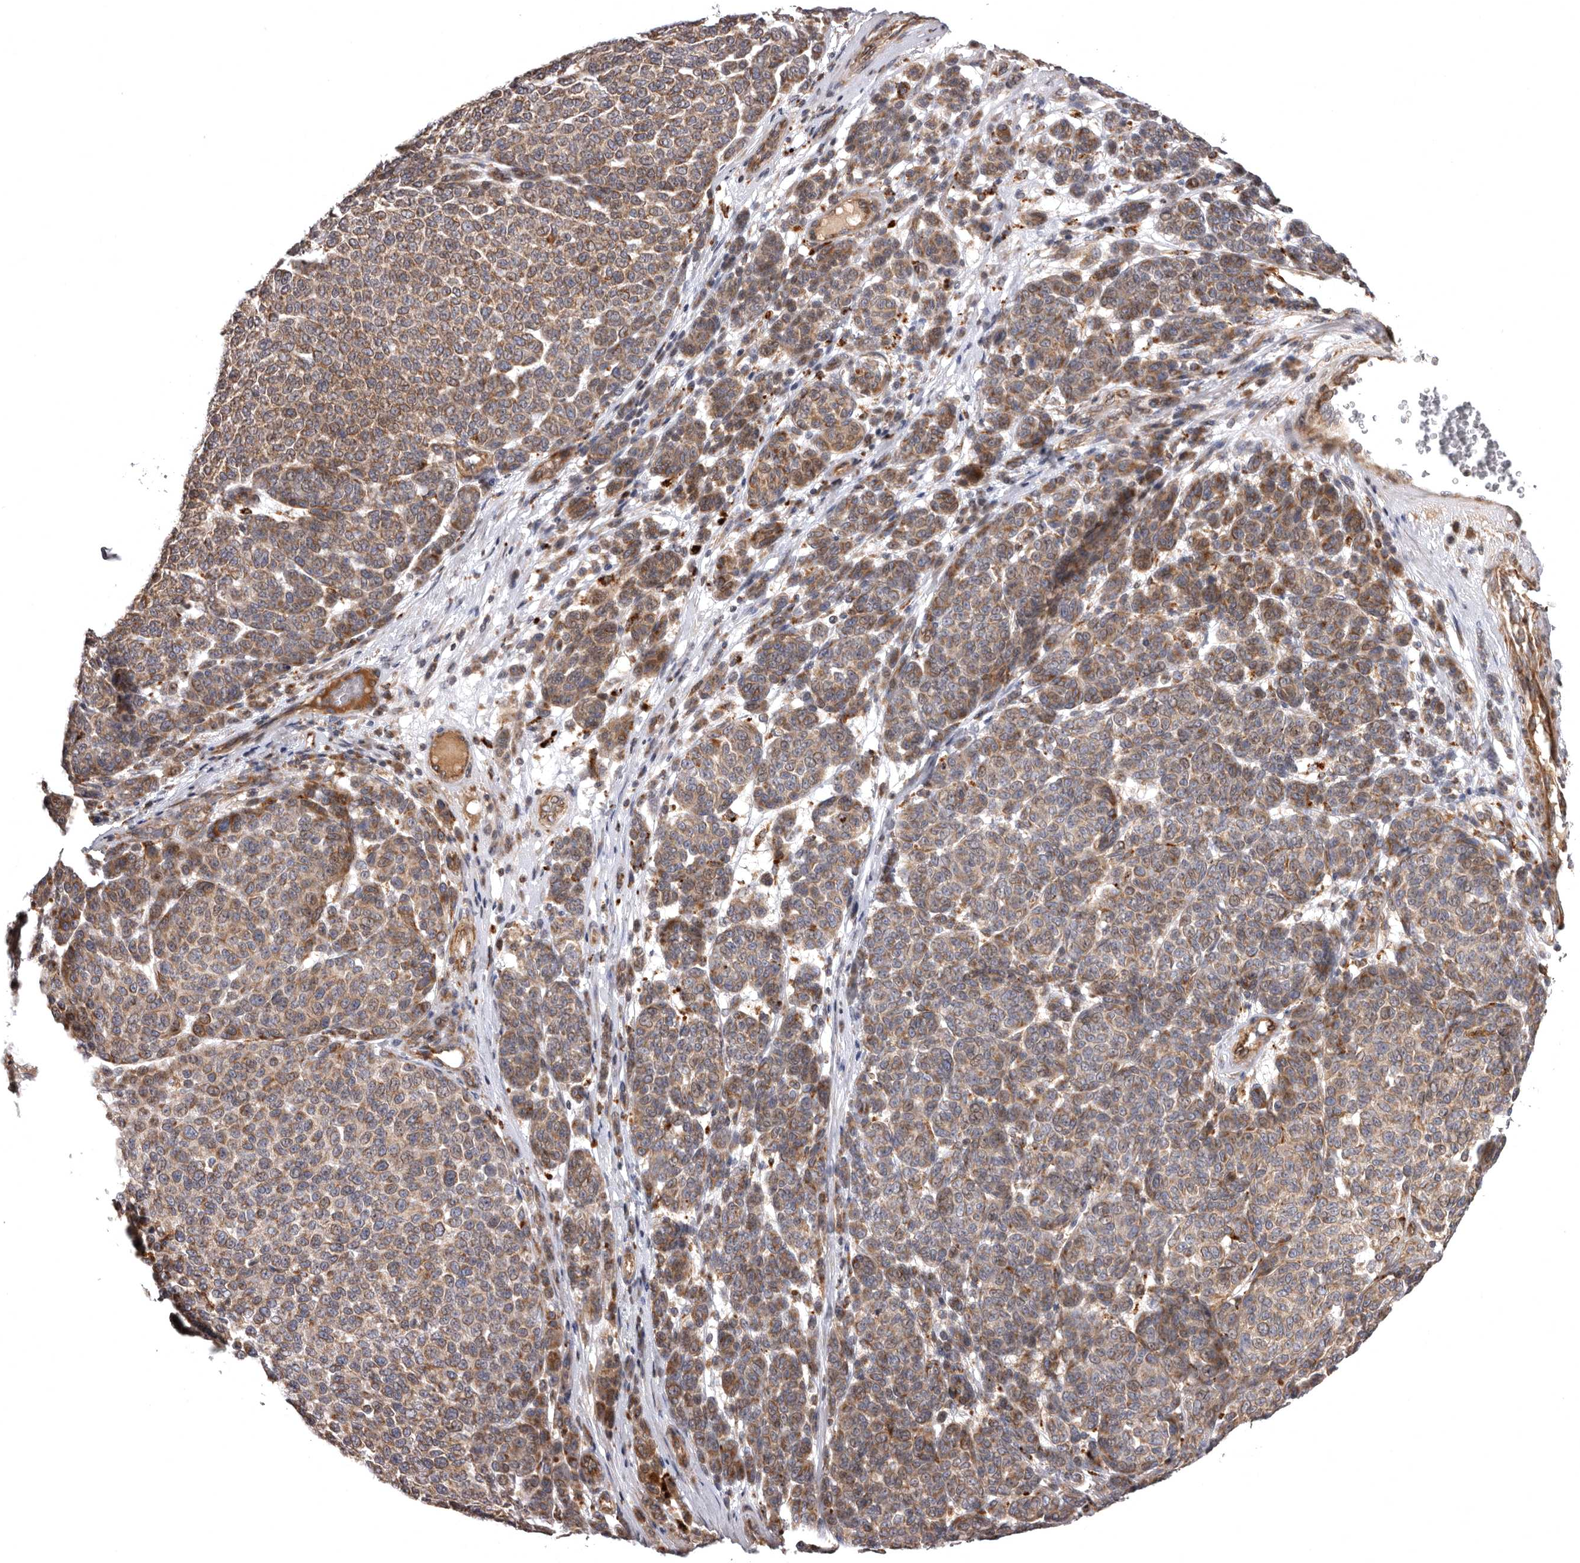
{"staining": {"intensity": "weak", "quantity": ">75%", "location": "cytoplasmic/membranous"}, "tissue": "melanoma", "cell_type": "Tumor cells", "image_type": "cancer", "snomed": [{"axis": "morphology", "description": "Malignant melanoma, NOS"}, {"axis": "topography", "description": "Skin"}], "caption": "A brown stain shows weak cytoplasmic/membranous positivity of a protein in human malignant melanoma tumor cells. The staining was performed using DAB (3,3'-diaminobenzidine), with brown indicating positive protein expression. Nuclei are stained blue with hematoxylin.", "gene": "ADCY2", "patient": {"sex": "male", "age": 59}}